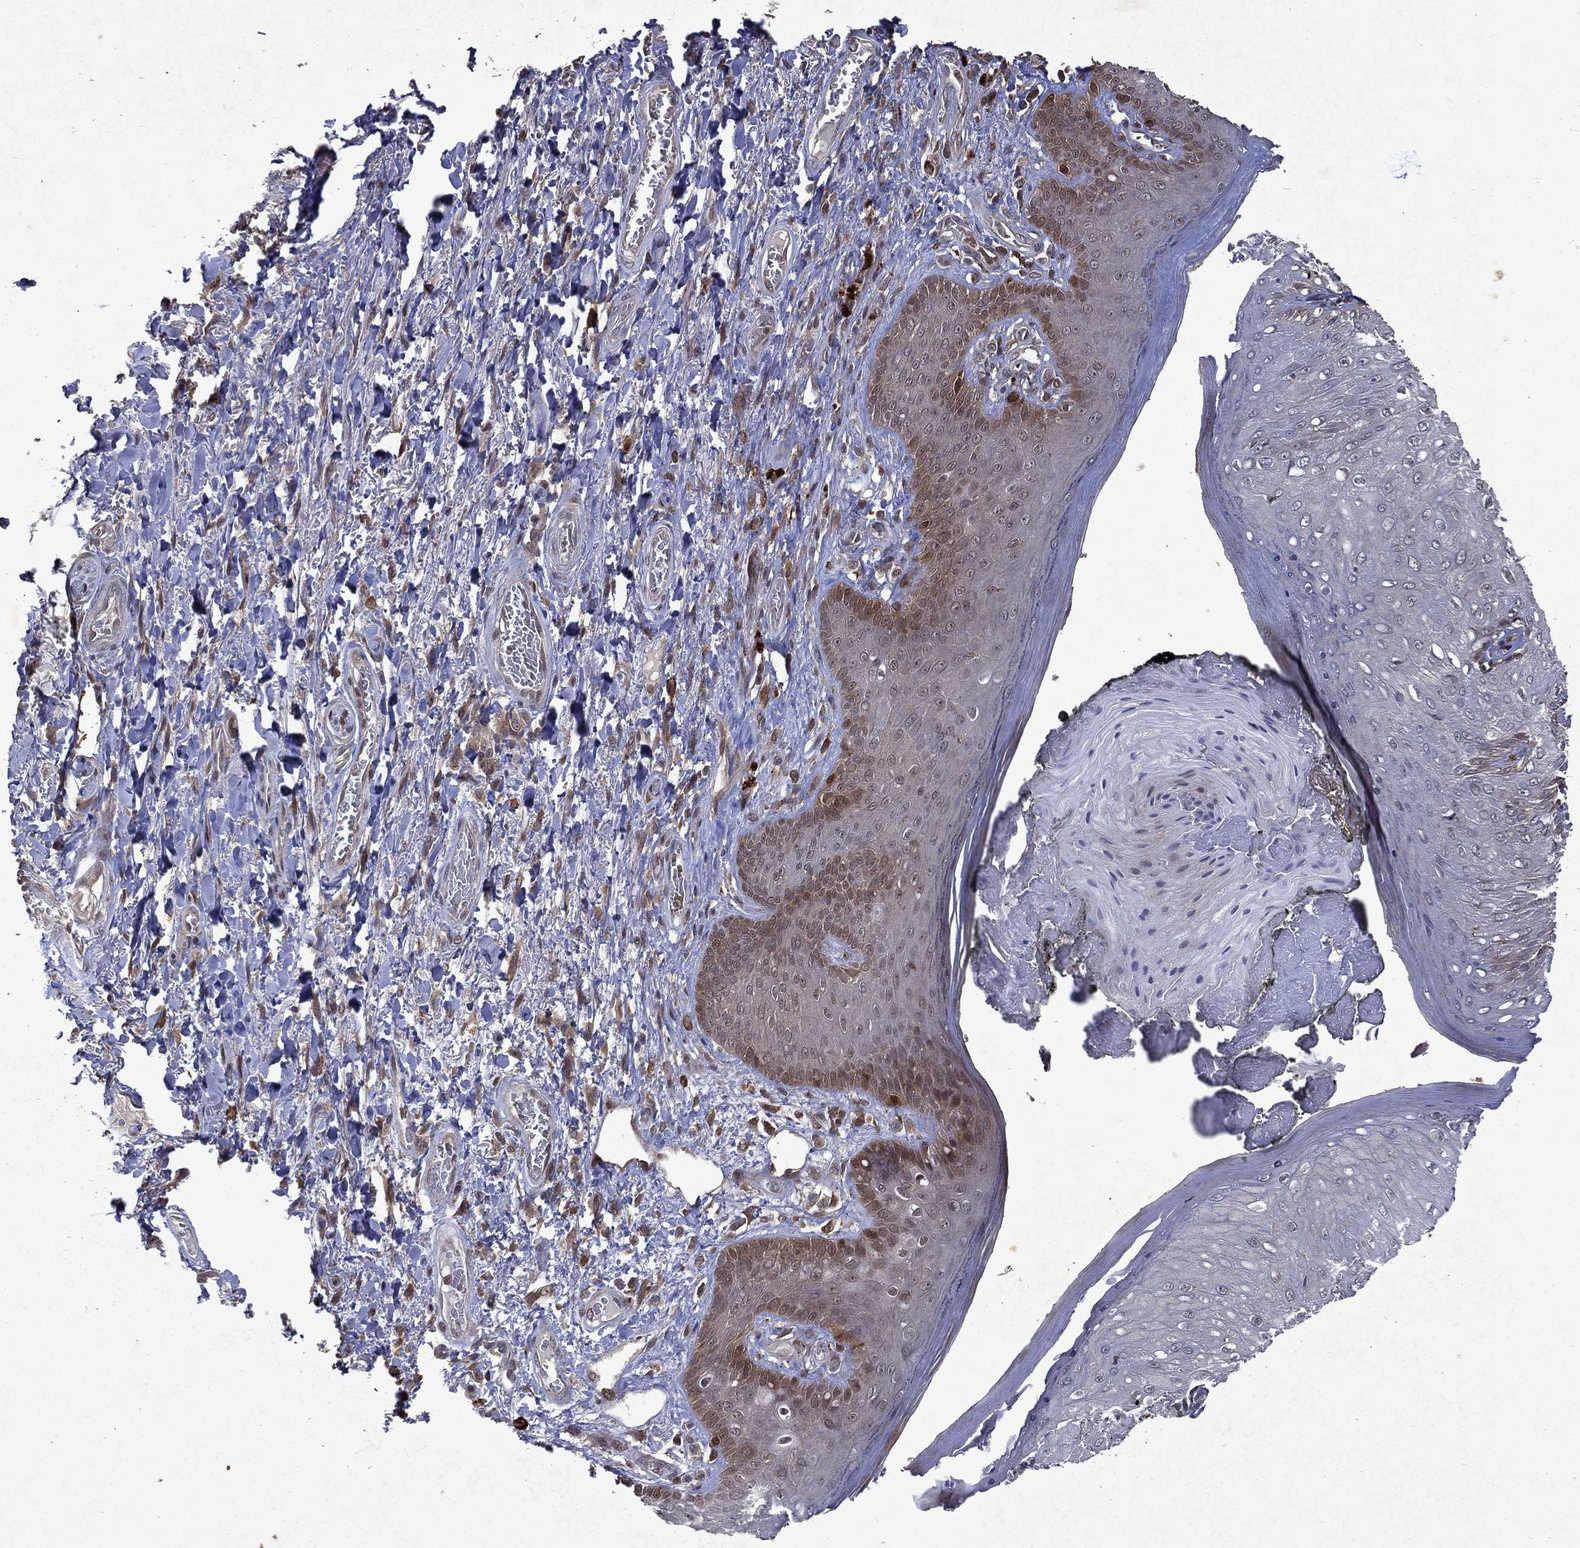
{"staining": {"intensity": "strong", "quantity": "<25%", "location": "cytoplasmic/membranous,nuclear"}, "tissue": "skin", "cell_type": "Epidermal cells", "image_type": "normal", "snomed": [{"axis": "morphology", "description": "Normal tissue, NOS"}, {"axis": "morphology", "description": "Adenocarcinoma, NOS"}, {"axis": "topography", "description": "Rectum"}, {"axis": "topography", "description": "Anal"}], "caption": "Benign skin exhibits strong cytoplasmic/membranous,nuclear staining in approximately <25% of epidermal cells, visualized by immunohistochemistry. Nuclei are stained in blue.", "gene": "MTAP", "patient": {"sex": "female", "age": 68}}